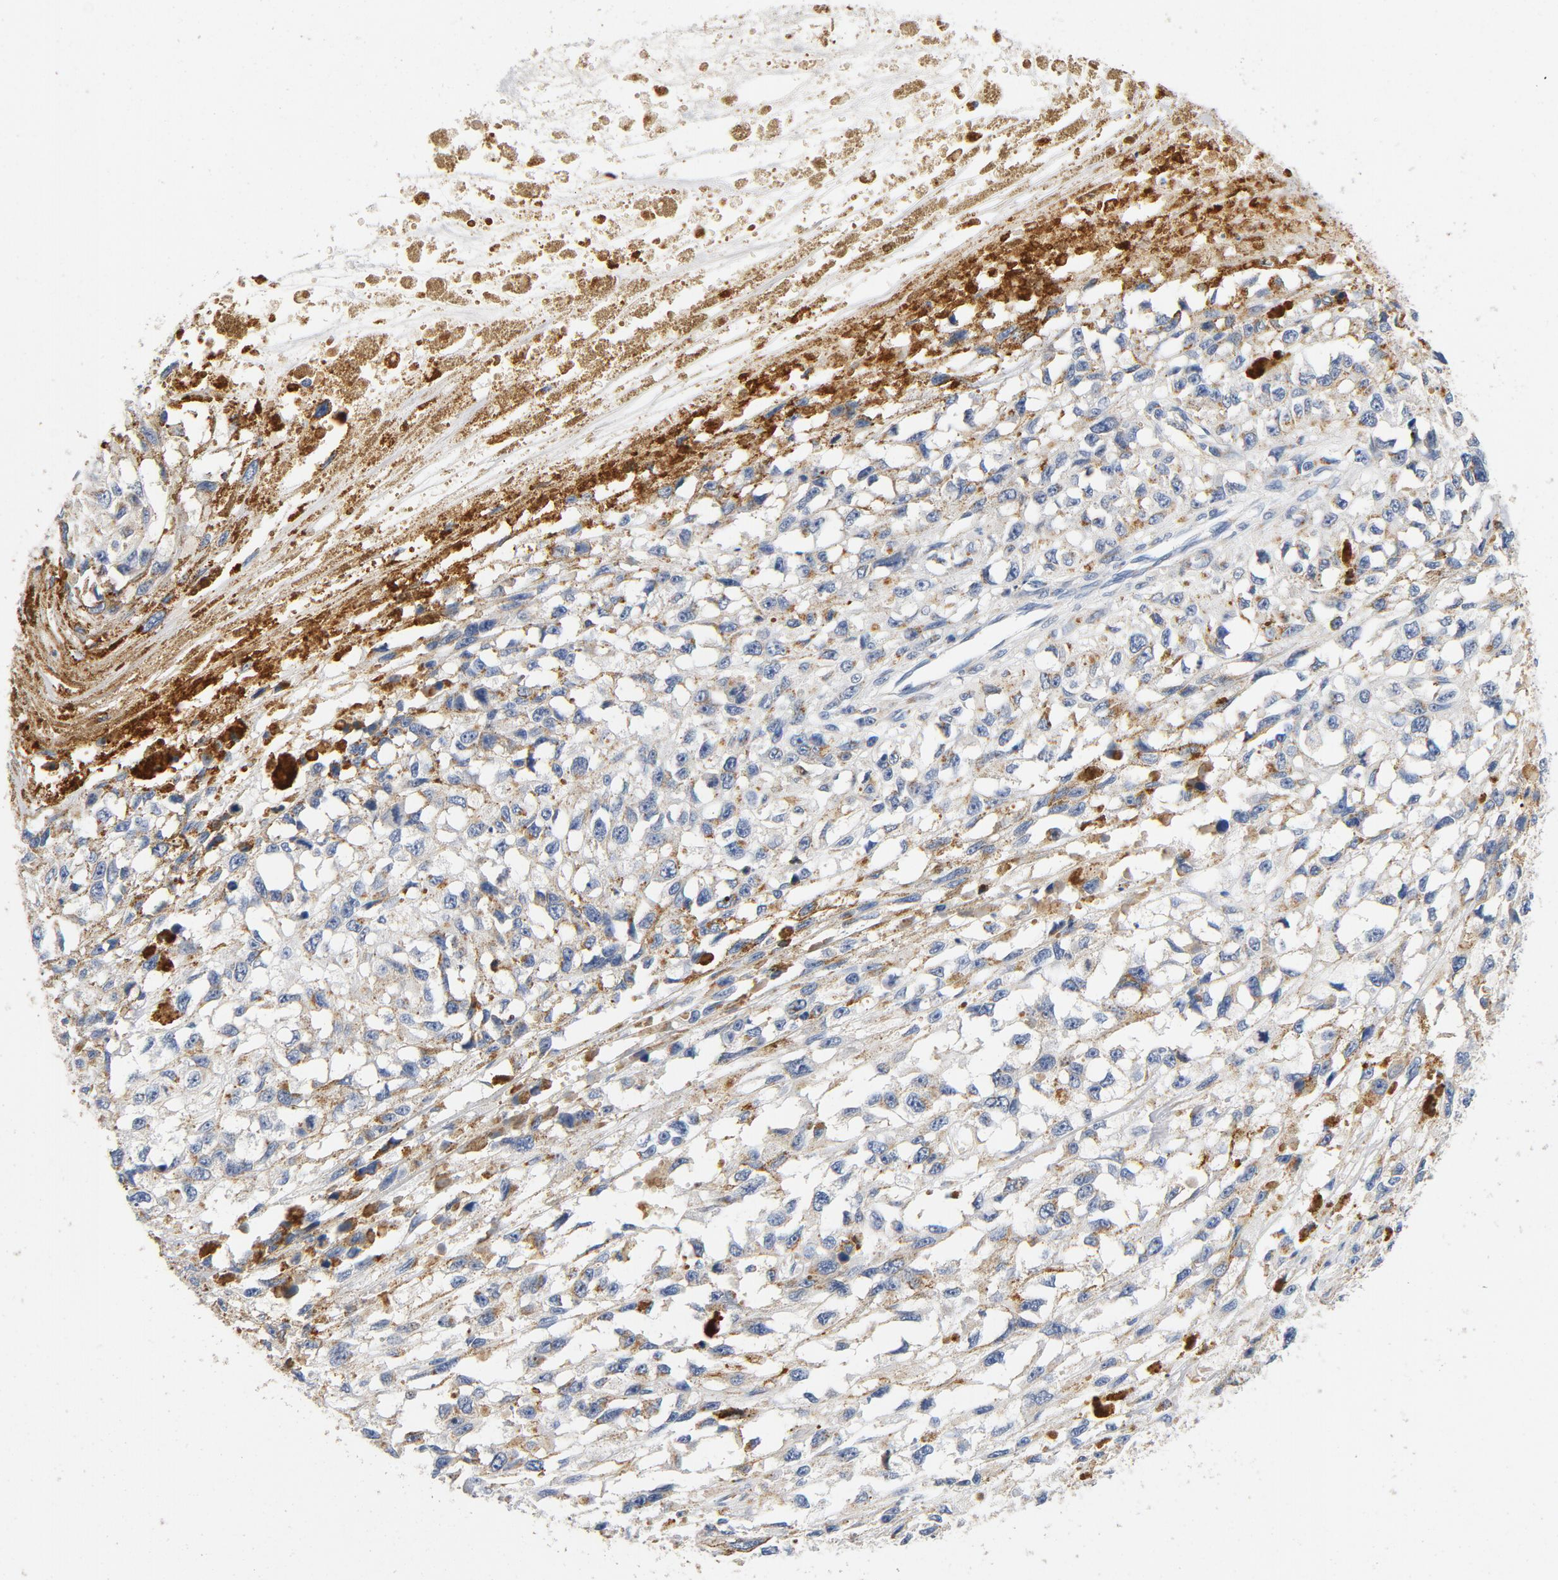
{"staining": {"intensity": "negative", "quantity": "none", "location": "none"}, "tissue": "melanoma", "cell_type": "Tumor cells", "image_type": "cancer", "snomed": [{"axis": "morphology", "description": "Malignant melanoma, Metastatic site"}, {"axis": "topography", "description": "Lymph node"}], "caption": "Tumor cells show no significant protein staining in melanoma. (DAB (3,3'-diaminobenzidine) IHC with hematoxylin counter stain).", "gene": "LMAN2", "patient": {"sex": "male", "age": 59}}